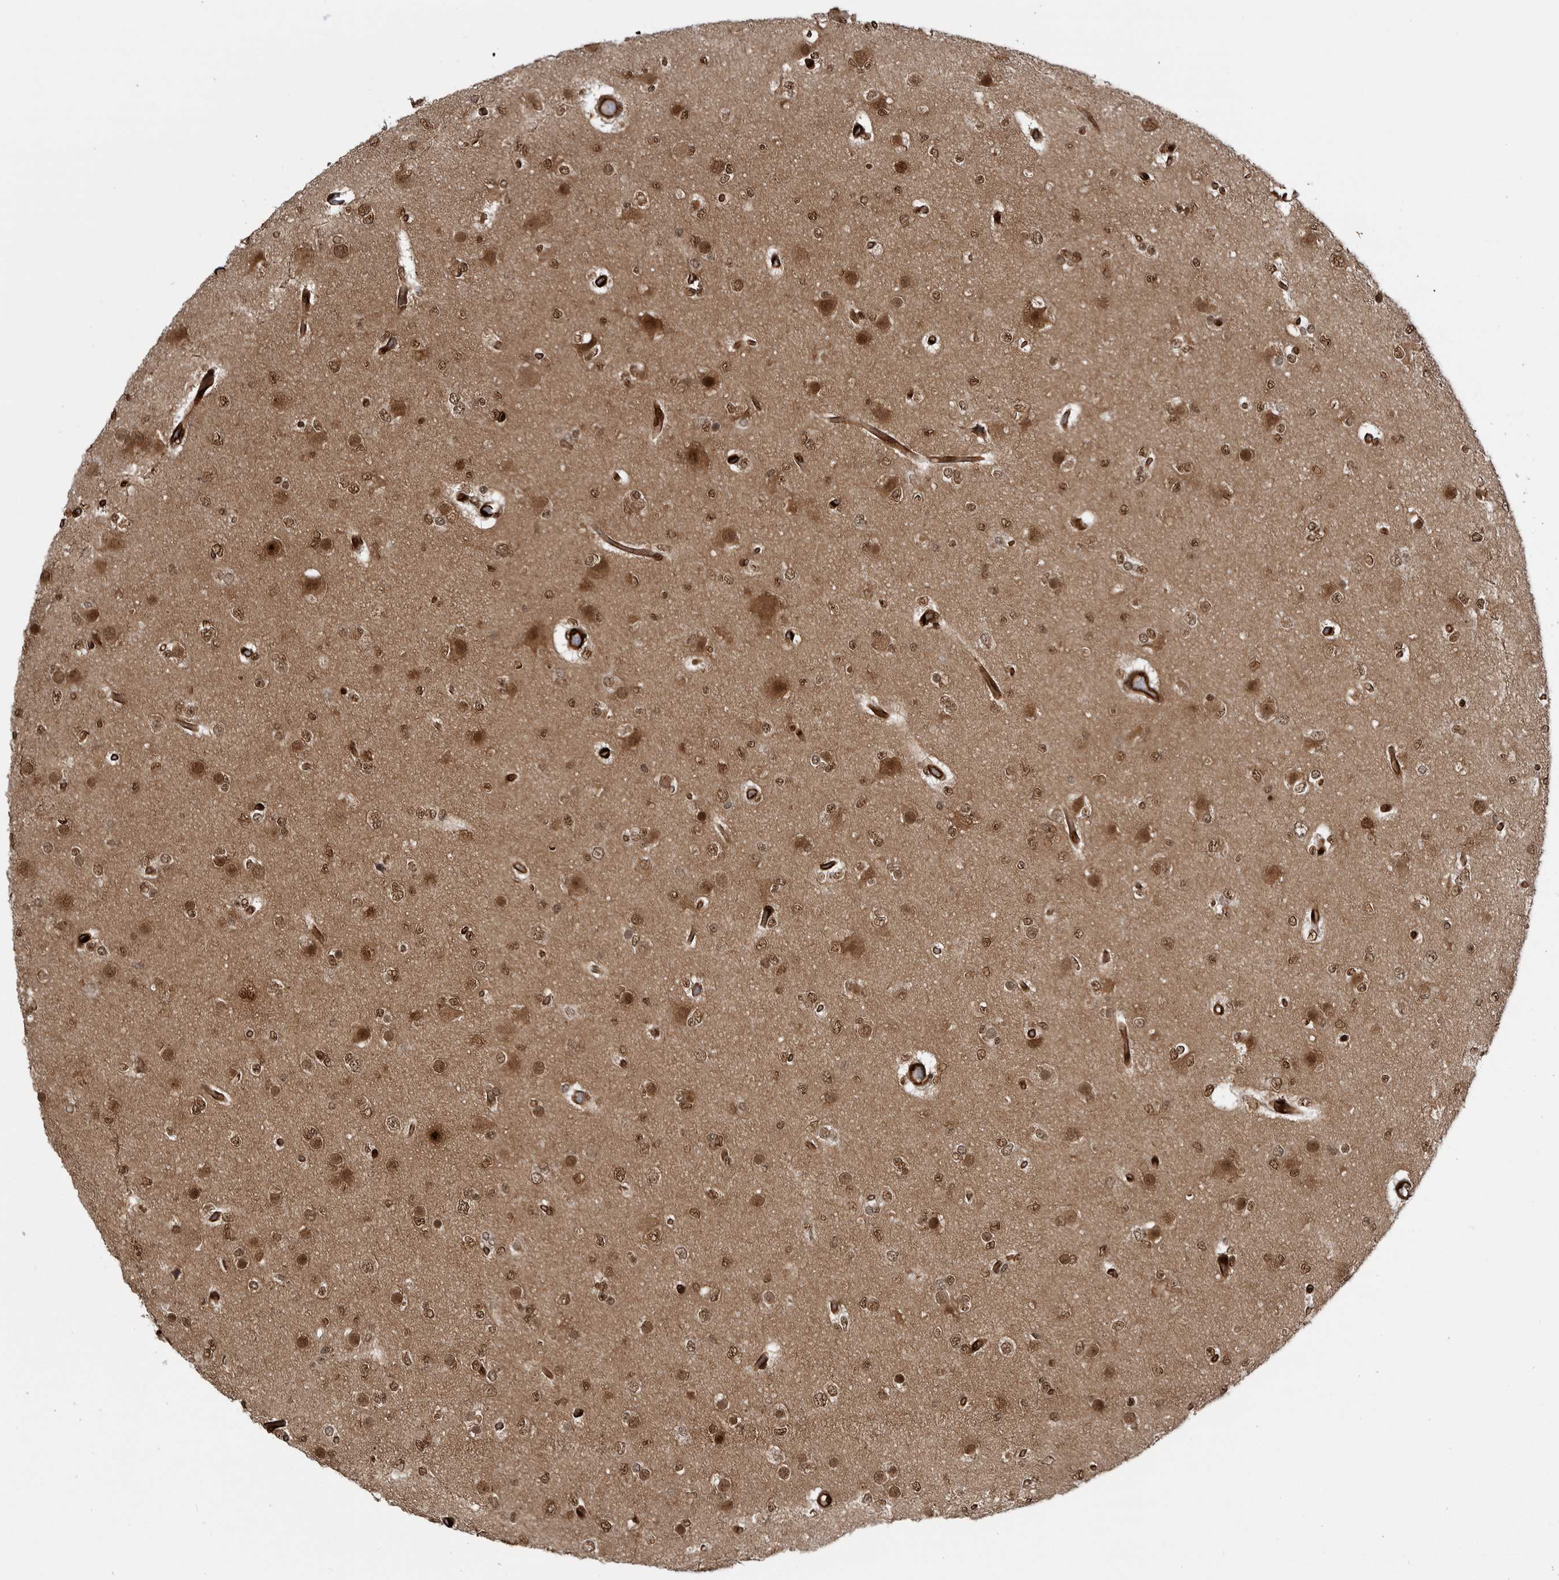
{"staining": {"intensity": "moderate", "quantity": ">75%", "location": "nuclear"}, "tissue": "glioma", "cell_type": "Tumor cells", "image_type": "cancer", "snomed": [{"axis": "morphology", "description": "Glioma, malignant, Low grade"}, {"axis": "topography", "description": "Brain"}], "caption": "Tumor cells exhibit moderate nuclear staining in approximately >75% of cells in glioma.", "gene": "SMAD2", "patient": {"sex": "female", "age": 22}}